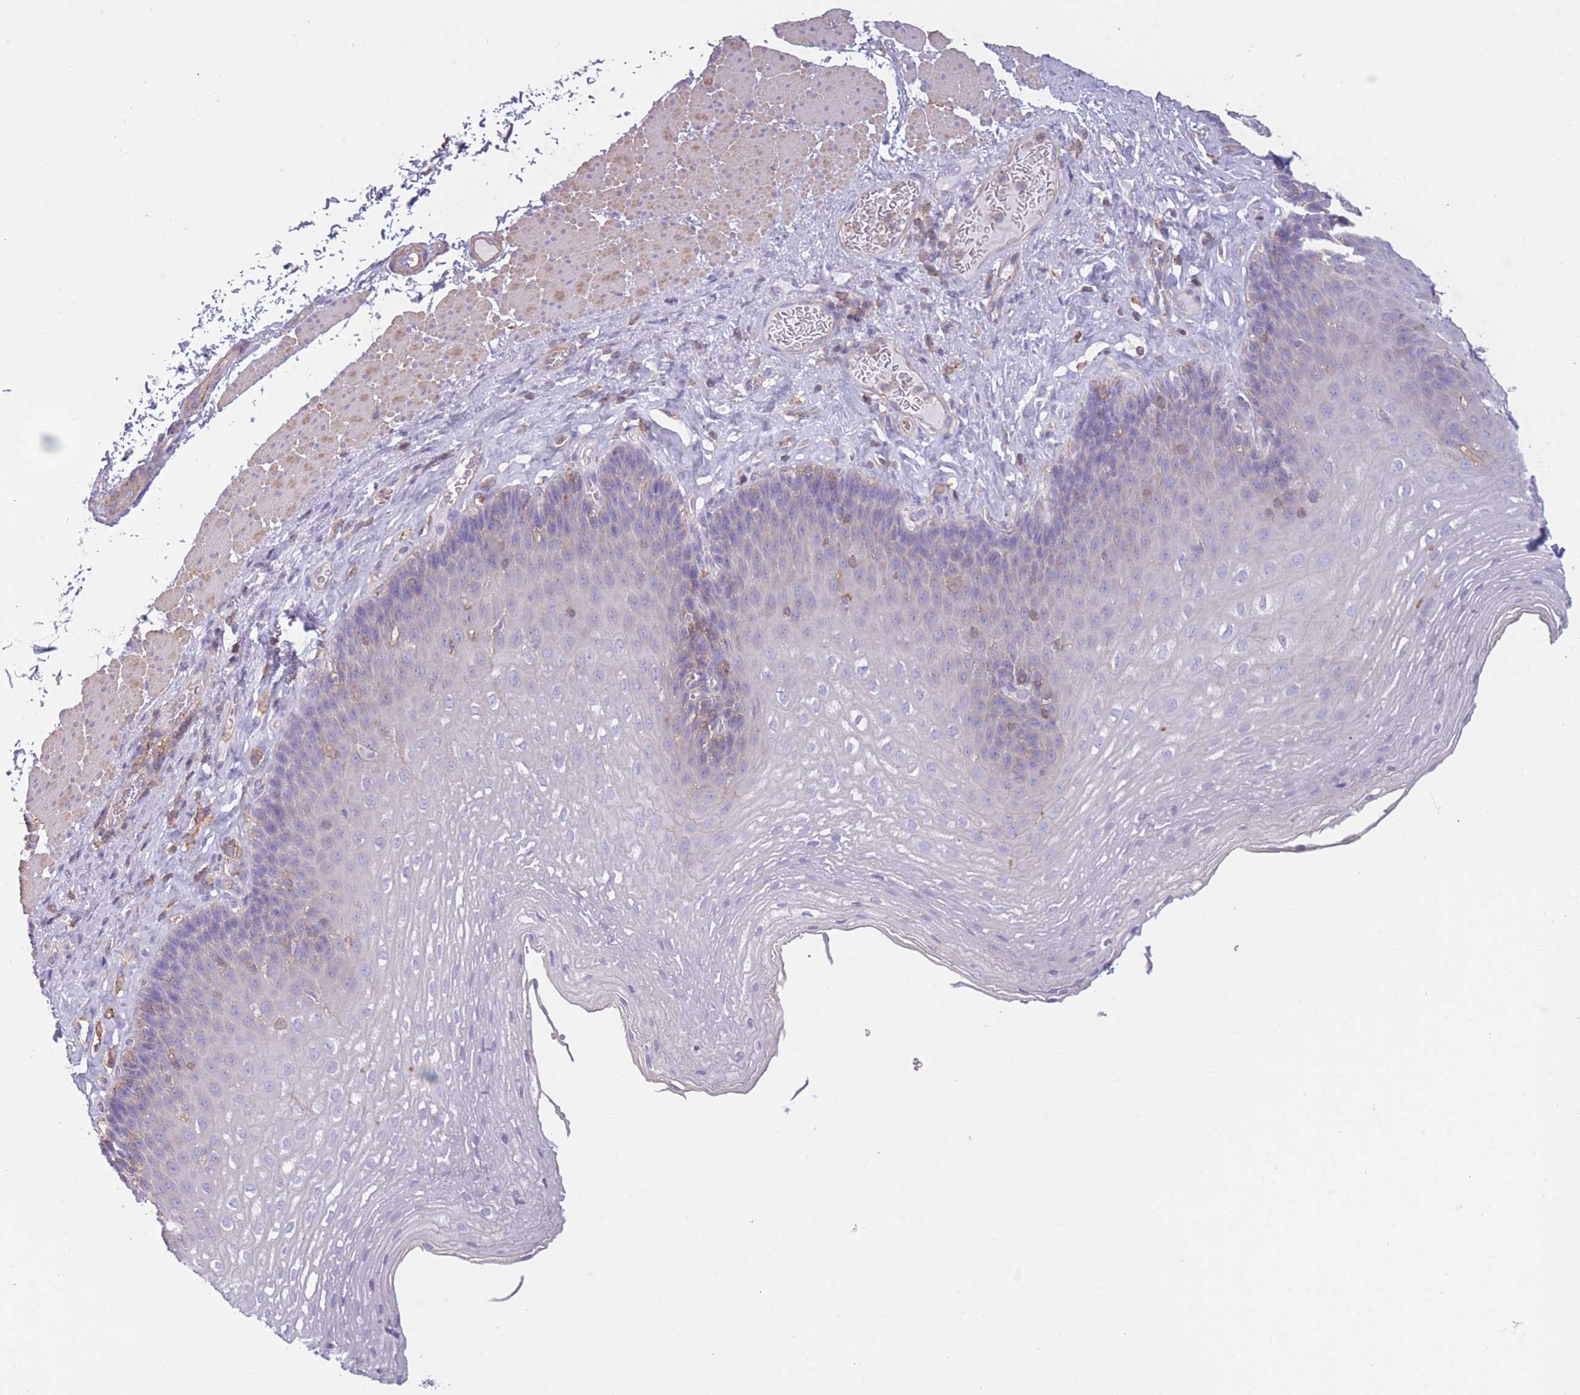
{"staining": {"intensity": "negative", "quantity": "none", "location": "none"}, "tissue": "esophagus", "cell_type": "Squamous epithelial cells", "image_type": "normal", "snomed": [{"axis": "morphology", "description": "Normal tissue, NOS"}, {"axis": "topography", "description": "Esophagus"}], "caption": "The histopathology image exhibits no staining of squamous epithelial cells in normal esophagus. (Stains: DAB (3,3'-diaminobenzidine) immunohistochemistry with hematoxylin counter stain, Microscopy: brightfield microscopy at high magnification).", "gene": "PDHA1", "patient": {"sex": "female", "age": 66}}